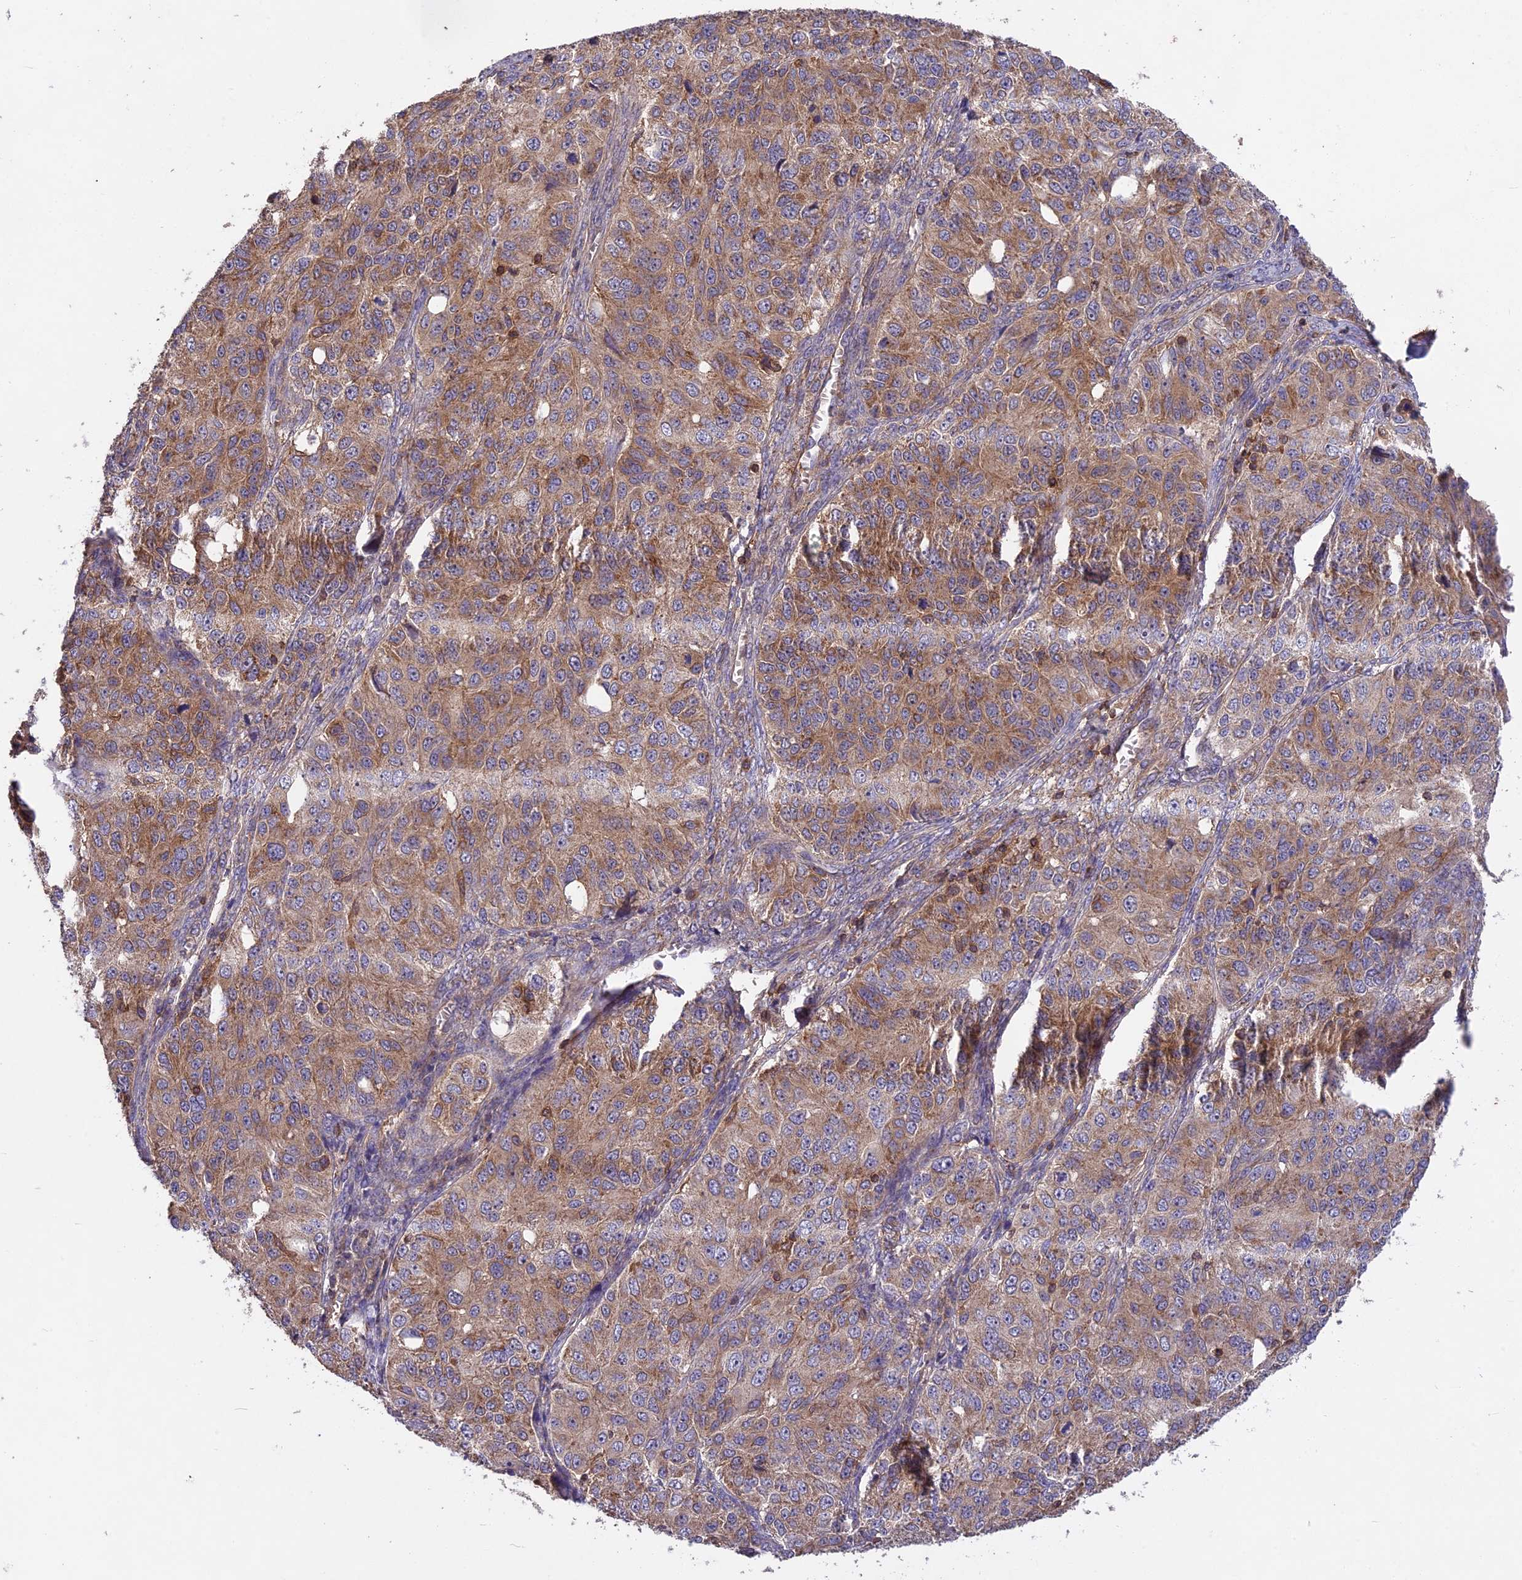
{"staining": {"intensity": "moderate", "quantity": ">75%", "location": "cytoplasmic/membranous"}, "tissue": "ovarian cancer", "cell_type": "Tumor cells", "image_type": "cancer", "snomed": [{"axis": "morphology", "description": "Carcinoma, endometroid"}, {"axis": "topography", "description": "Ovary"}], "caption": "Immunohistochemical staining of human ovarian cancer (endometroid carcinoma) displays medium levels of moderate cytoplasmic/membranous expression in approximately >75% of tumor cells.", "gene": "NUDT8", "patient": {"sex": "female", "age": 51}}